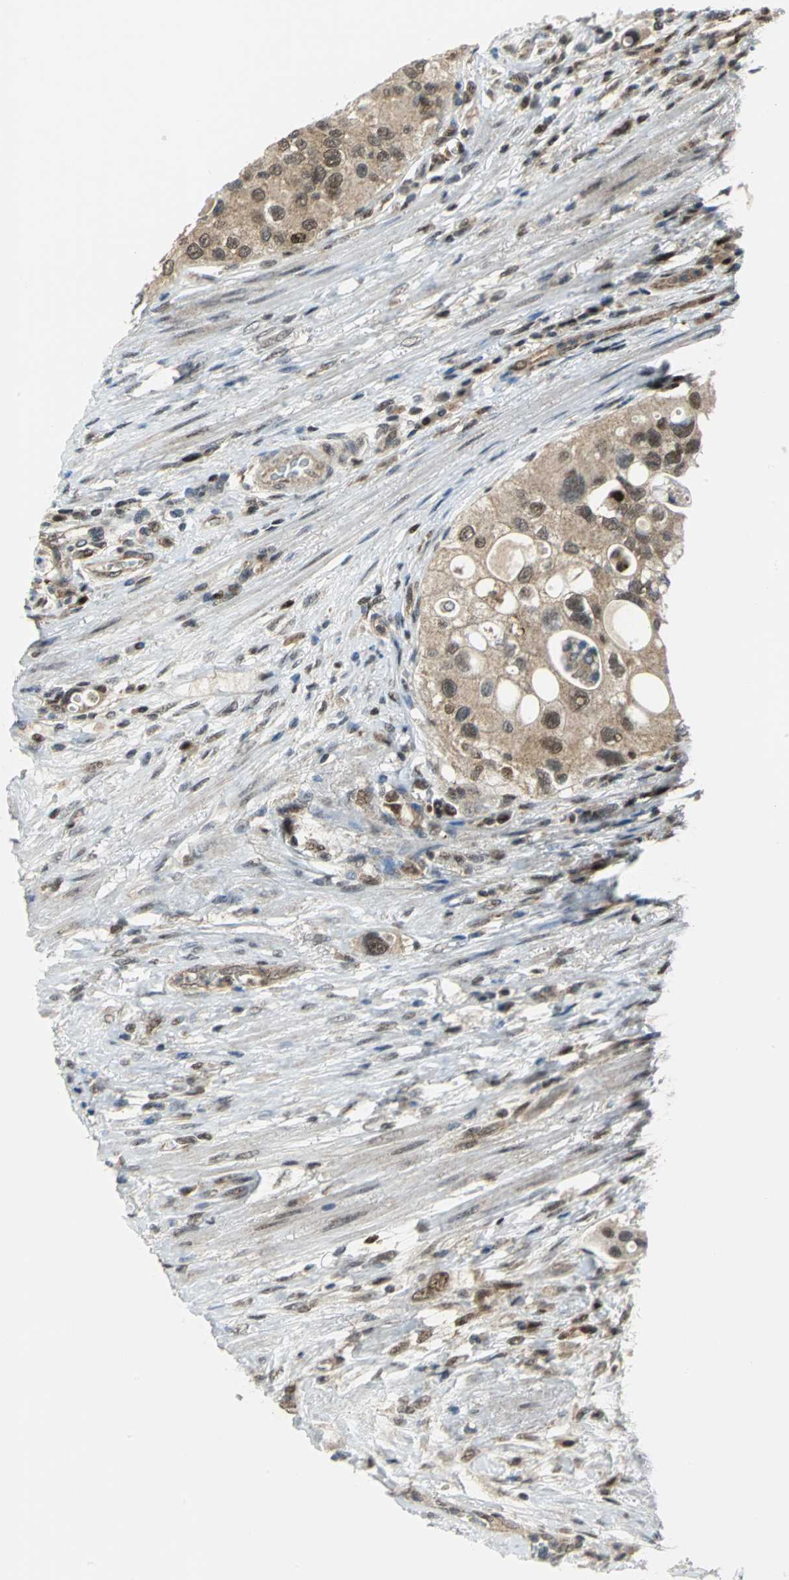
{"staining": {"intensity": "moderate", "quantity": "25%-75%", "location": "cytoplasmic/membranous,nuclear"}, "tissue": "urothelial cancer", "cell_type": "Tumor cells", "image_type": "cancer", "snomed": [{"axis": "morphology", "description": "Urothelial carcinoma, High grade"}, {"axis": "topography", "description": "Urinary bladder"}], "caption": "High-power microscopy captured an IHC image of urothelial carcinoma (high-grade), revealing moderate cytoplasmic/membranous and nuclear staining in approximately 25%-75% of tumor cells.", "gene": "PSMA4", "patient": {"sex": "female", "age": 56}}